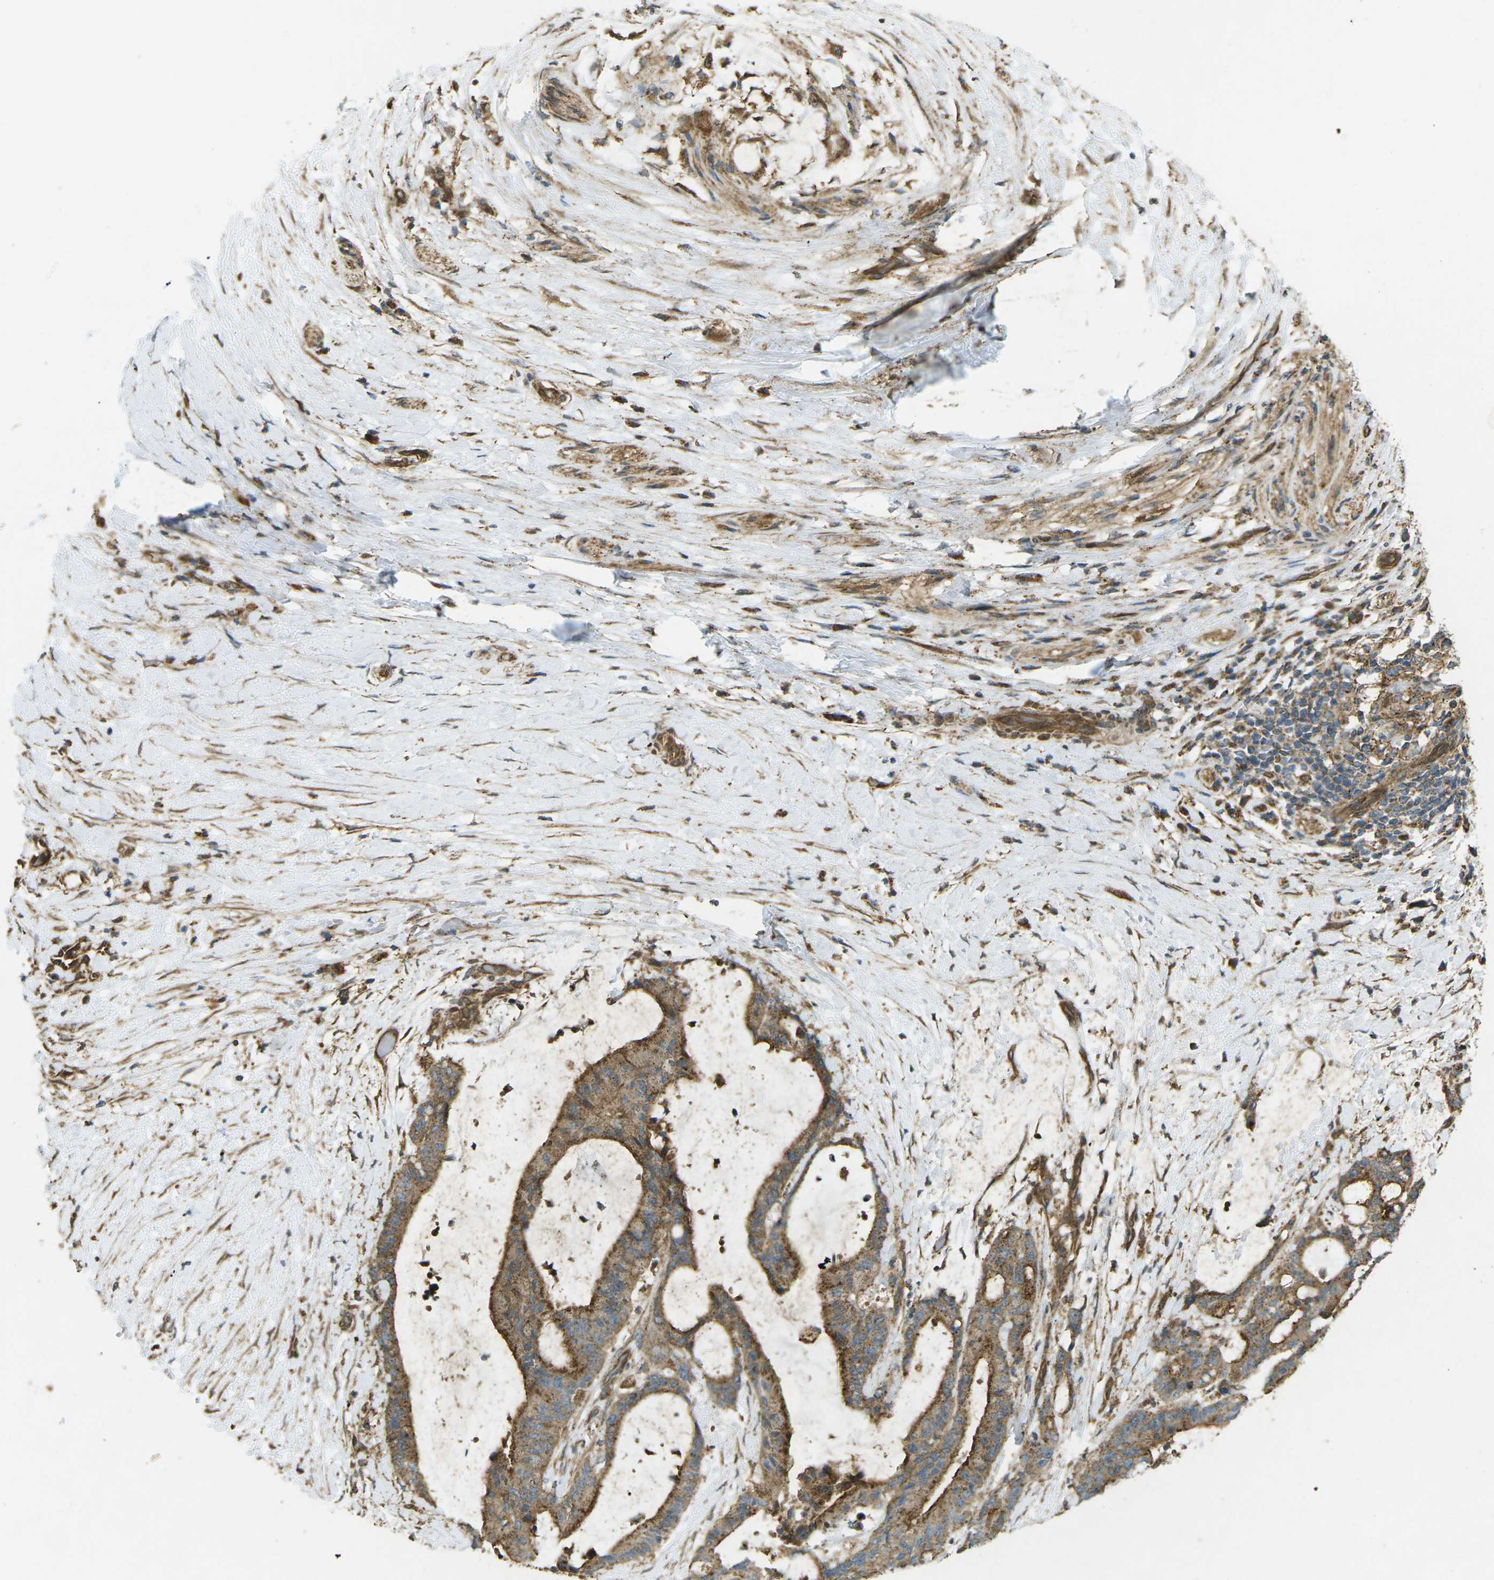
{"staining": {"intensity": "moderate", "quantity": ">75%", "location": "cytoplasmic/membranous"}, "tissue": "liver cancer", "cell_type": "Tumor cells", "image_type": "cancer", "snomed": [{"axis": "morphology", "description": "Cholangiocarcinoma"}, {"axis": "topography", "description": "Liver"}], "caption": "Human liver cancer (cholangiocarcinoma) stained with a protein marker demonstrates moderate staining in tumor cells.", "gene": "CHMP3", "patient": {"sex": "female", "age": 73}}